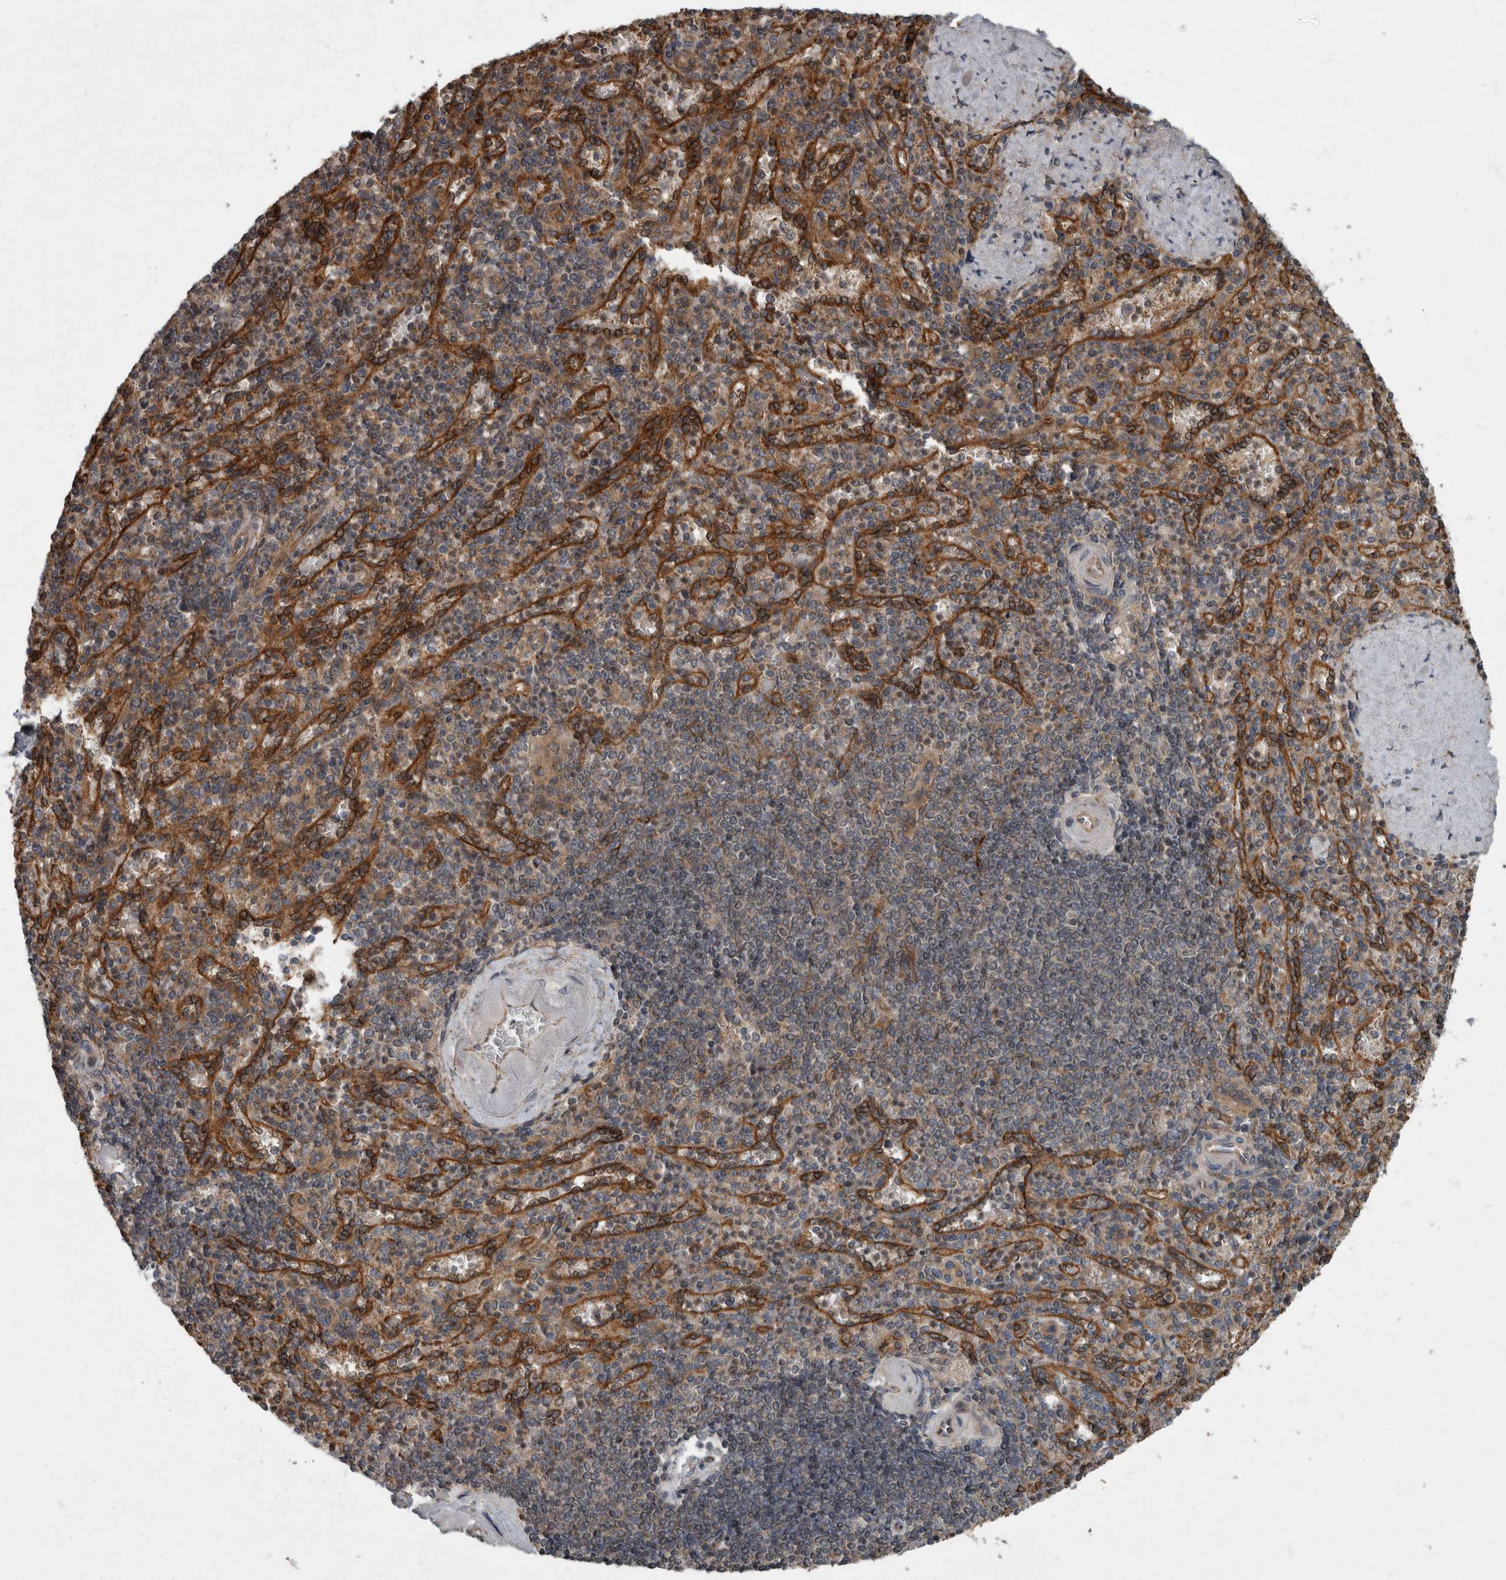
{"staining": {"intensity": "weak", "quantity": "<25%", "location": "cytoplasmic/membranous"}, "tissue": "spleen", "cell_type": "Cells in red pulp", "image_type": "normal", "snomed": [{"axis": "morphology", "description": "Normal tissue, NOS"}, {"axis": "topography", "description": "Spleen"}], "caption": "IHC histopathology image of normal spleen: human spleen stained with DAB (3,3'-diaminobenzidine) shows no significant protein staining in cells in red pulp.", "gene": "VEGFD", "patient": {"sex": "female", "age": 74}}